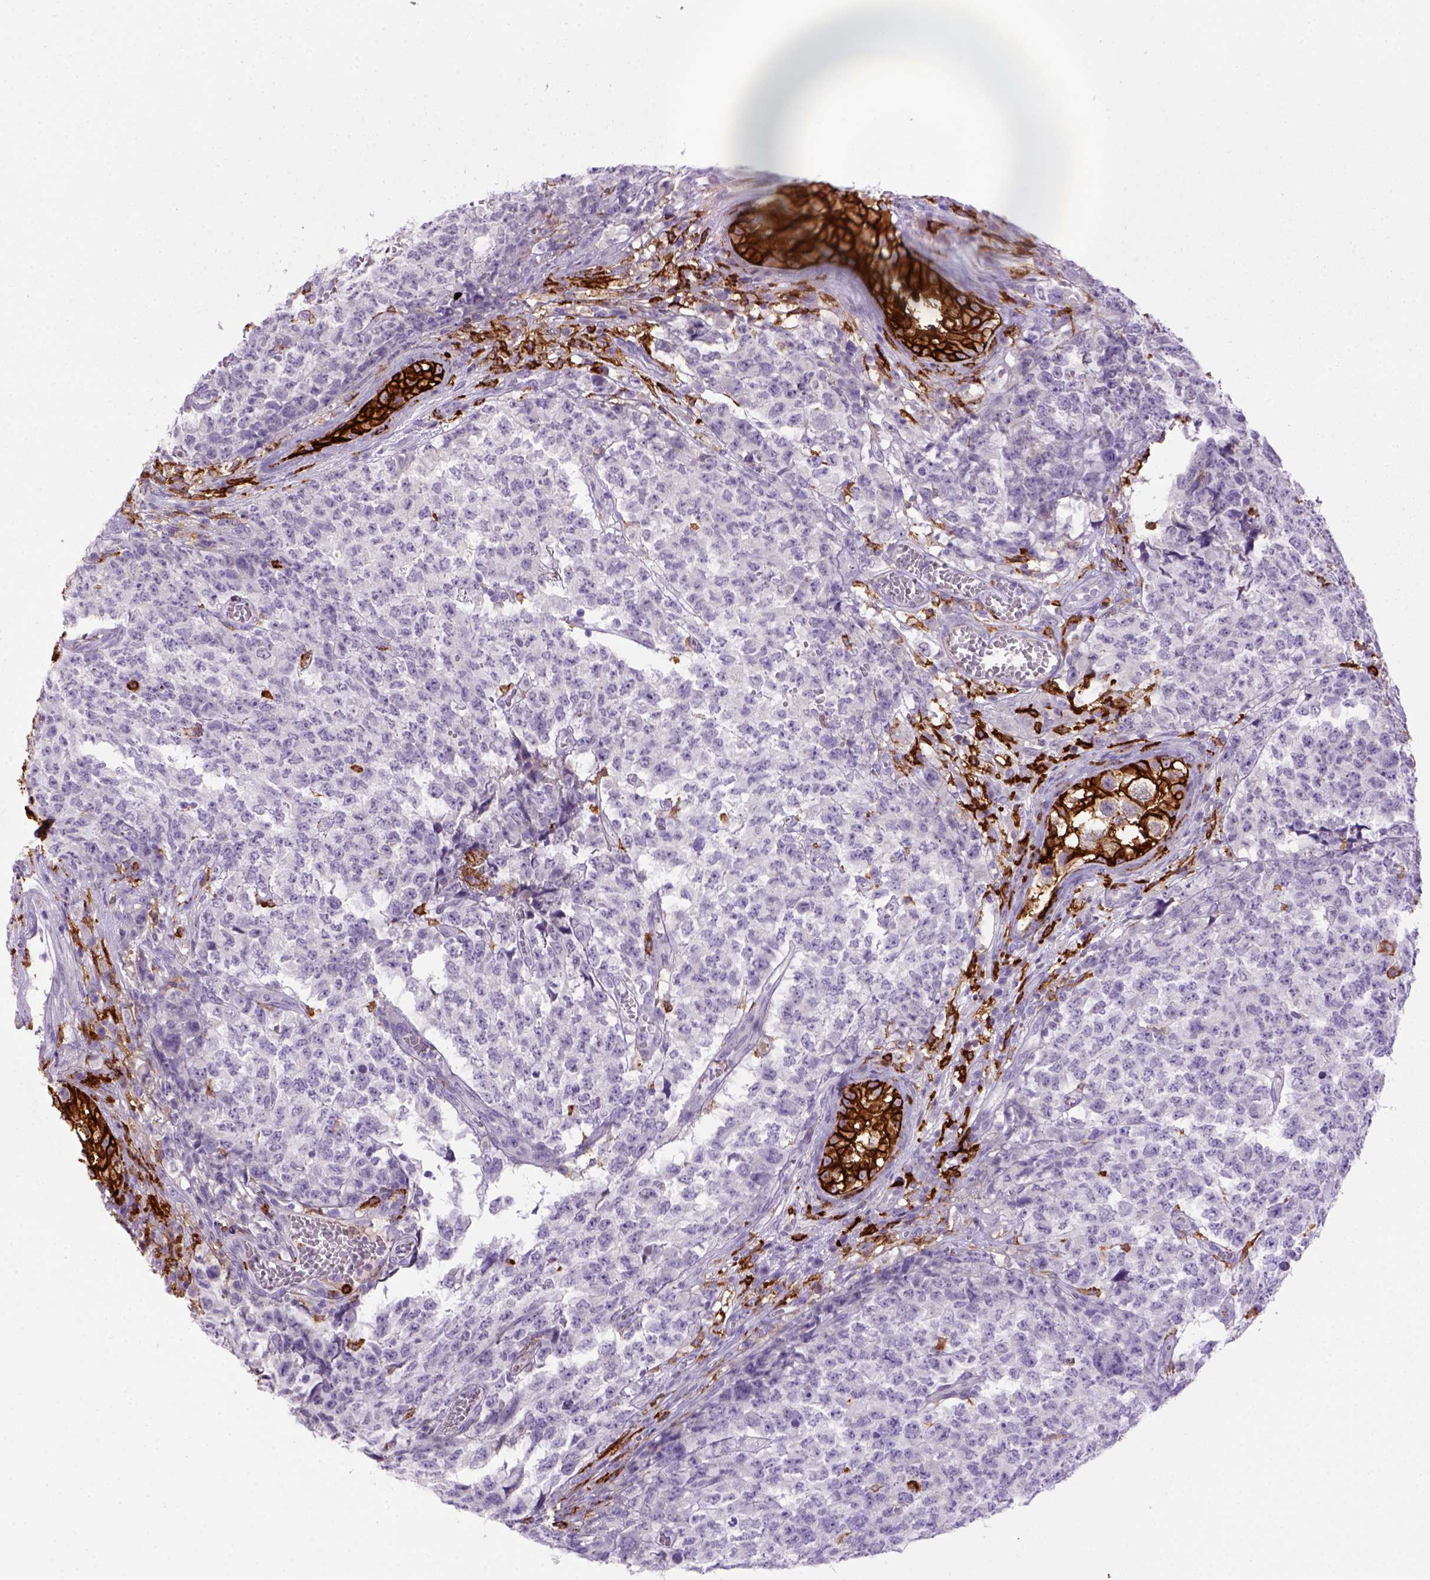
{"staining": {"intensity": "negative", "quantity": "none", "location": "none"}, "tissue": "testis cancer", "cell_type": "Tumor cells", "image_type": "cancer", "snomed": [{"axis": "morphology", "description": "Carcinoma, Embryonal, NOS"}, {"axis": "topography", "description": "Testis"}], "caption": "Tumor cells are negative for brown protein staining in testis embryonal carcinoma. (IHC, brightfield microscopy, high magnification).", "gene": "CD14", "patient": {"sex": "male", "age": 23}}